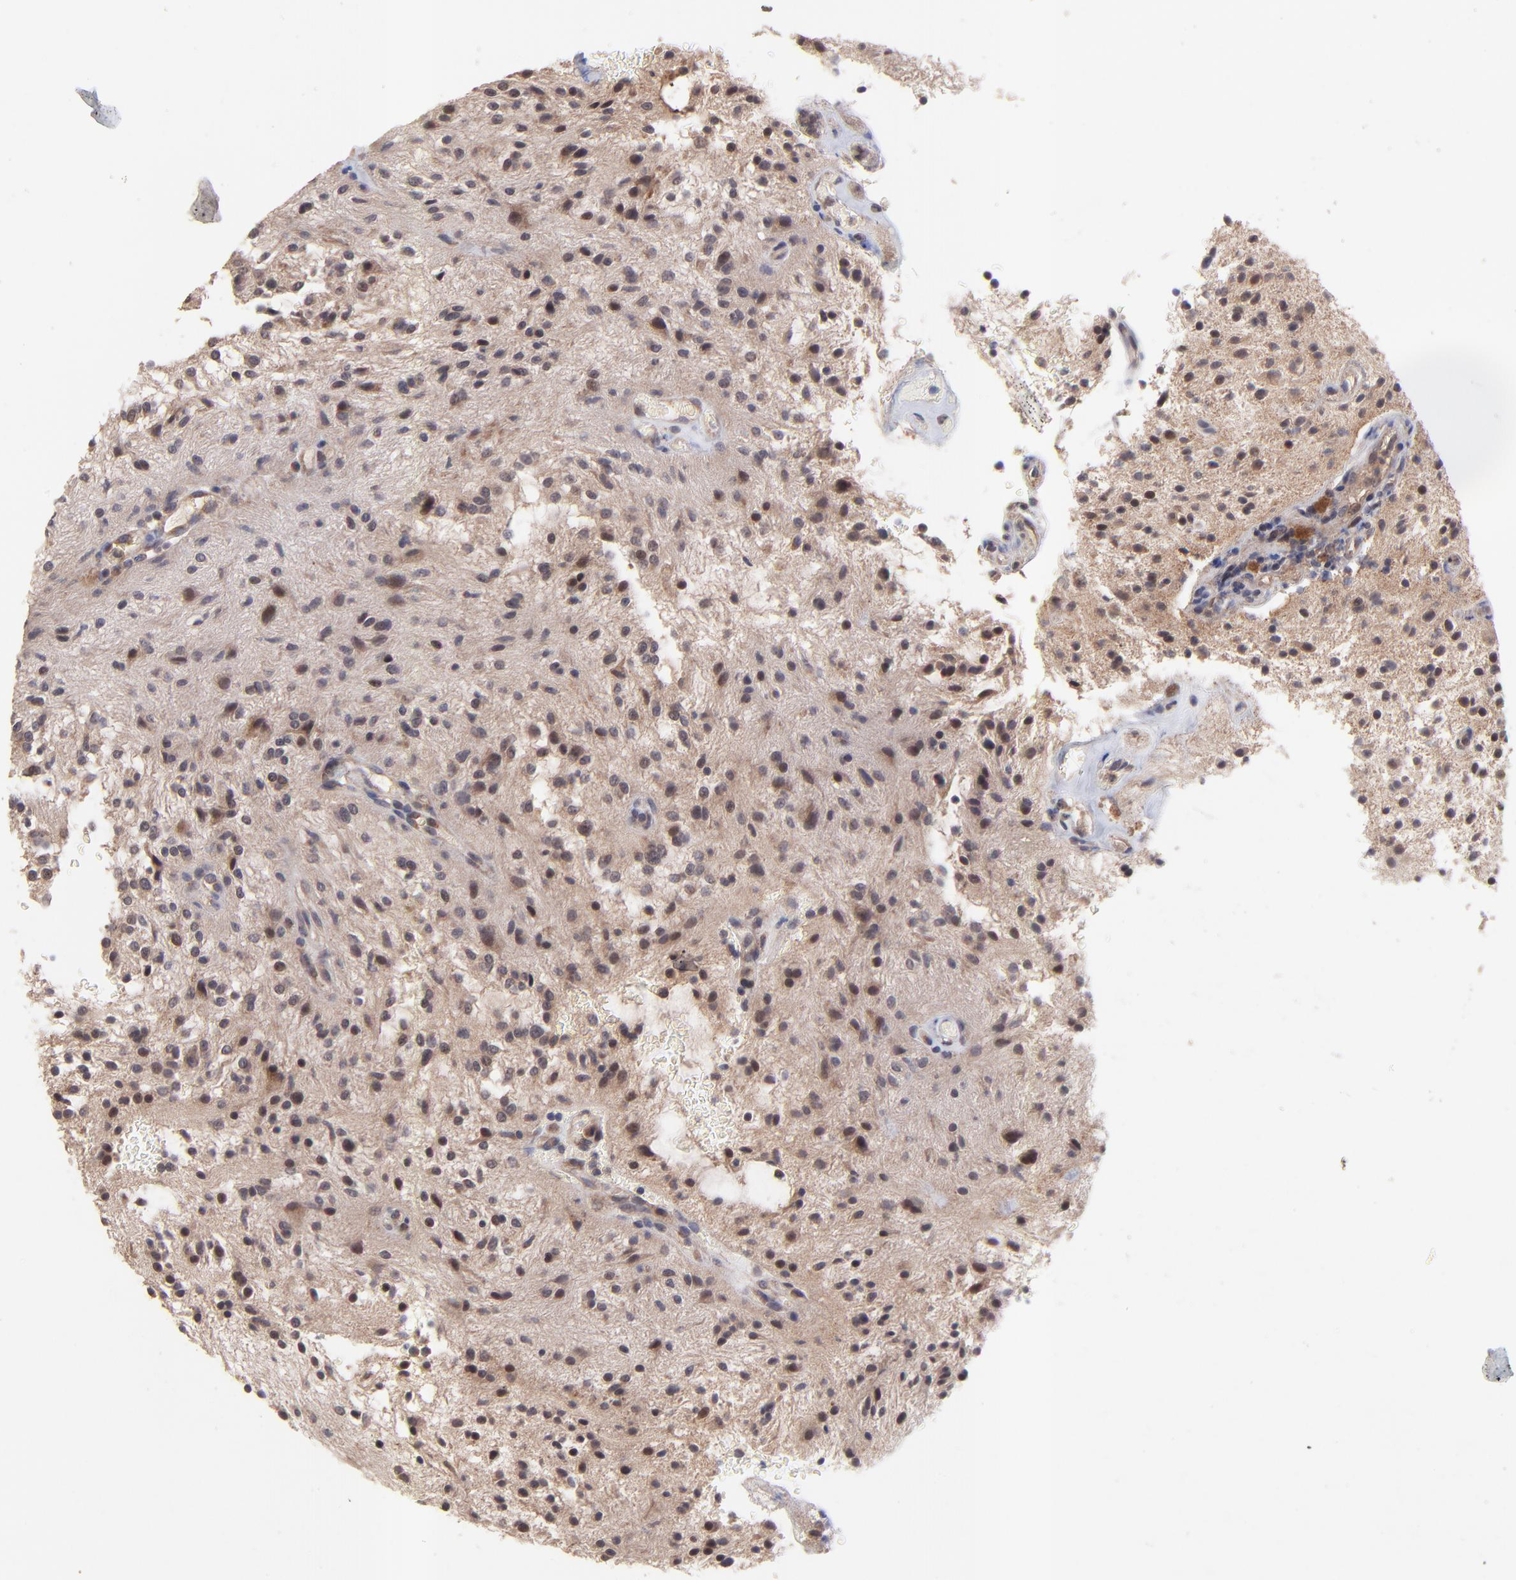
{"staining": {"intensity": "weak", "quantity": "<25%", "location": "cytoplasmic/membranous"}, "tissue": "glioma", "cell_type": "Tumor cells", "image_type": "cancer", "snomed": [{"axis": "morphology", "description": "Glioma, malignant, NOS"}, {"axis": "topography", "description": "Cerebellum"}], "caption": "There is no significant expression in tumor cells of glioma. (DAB immunohistochemistry, high magnification).", "gene": "BAIAP2L2", "patient": {"sex": "female", "age": 10}}